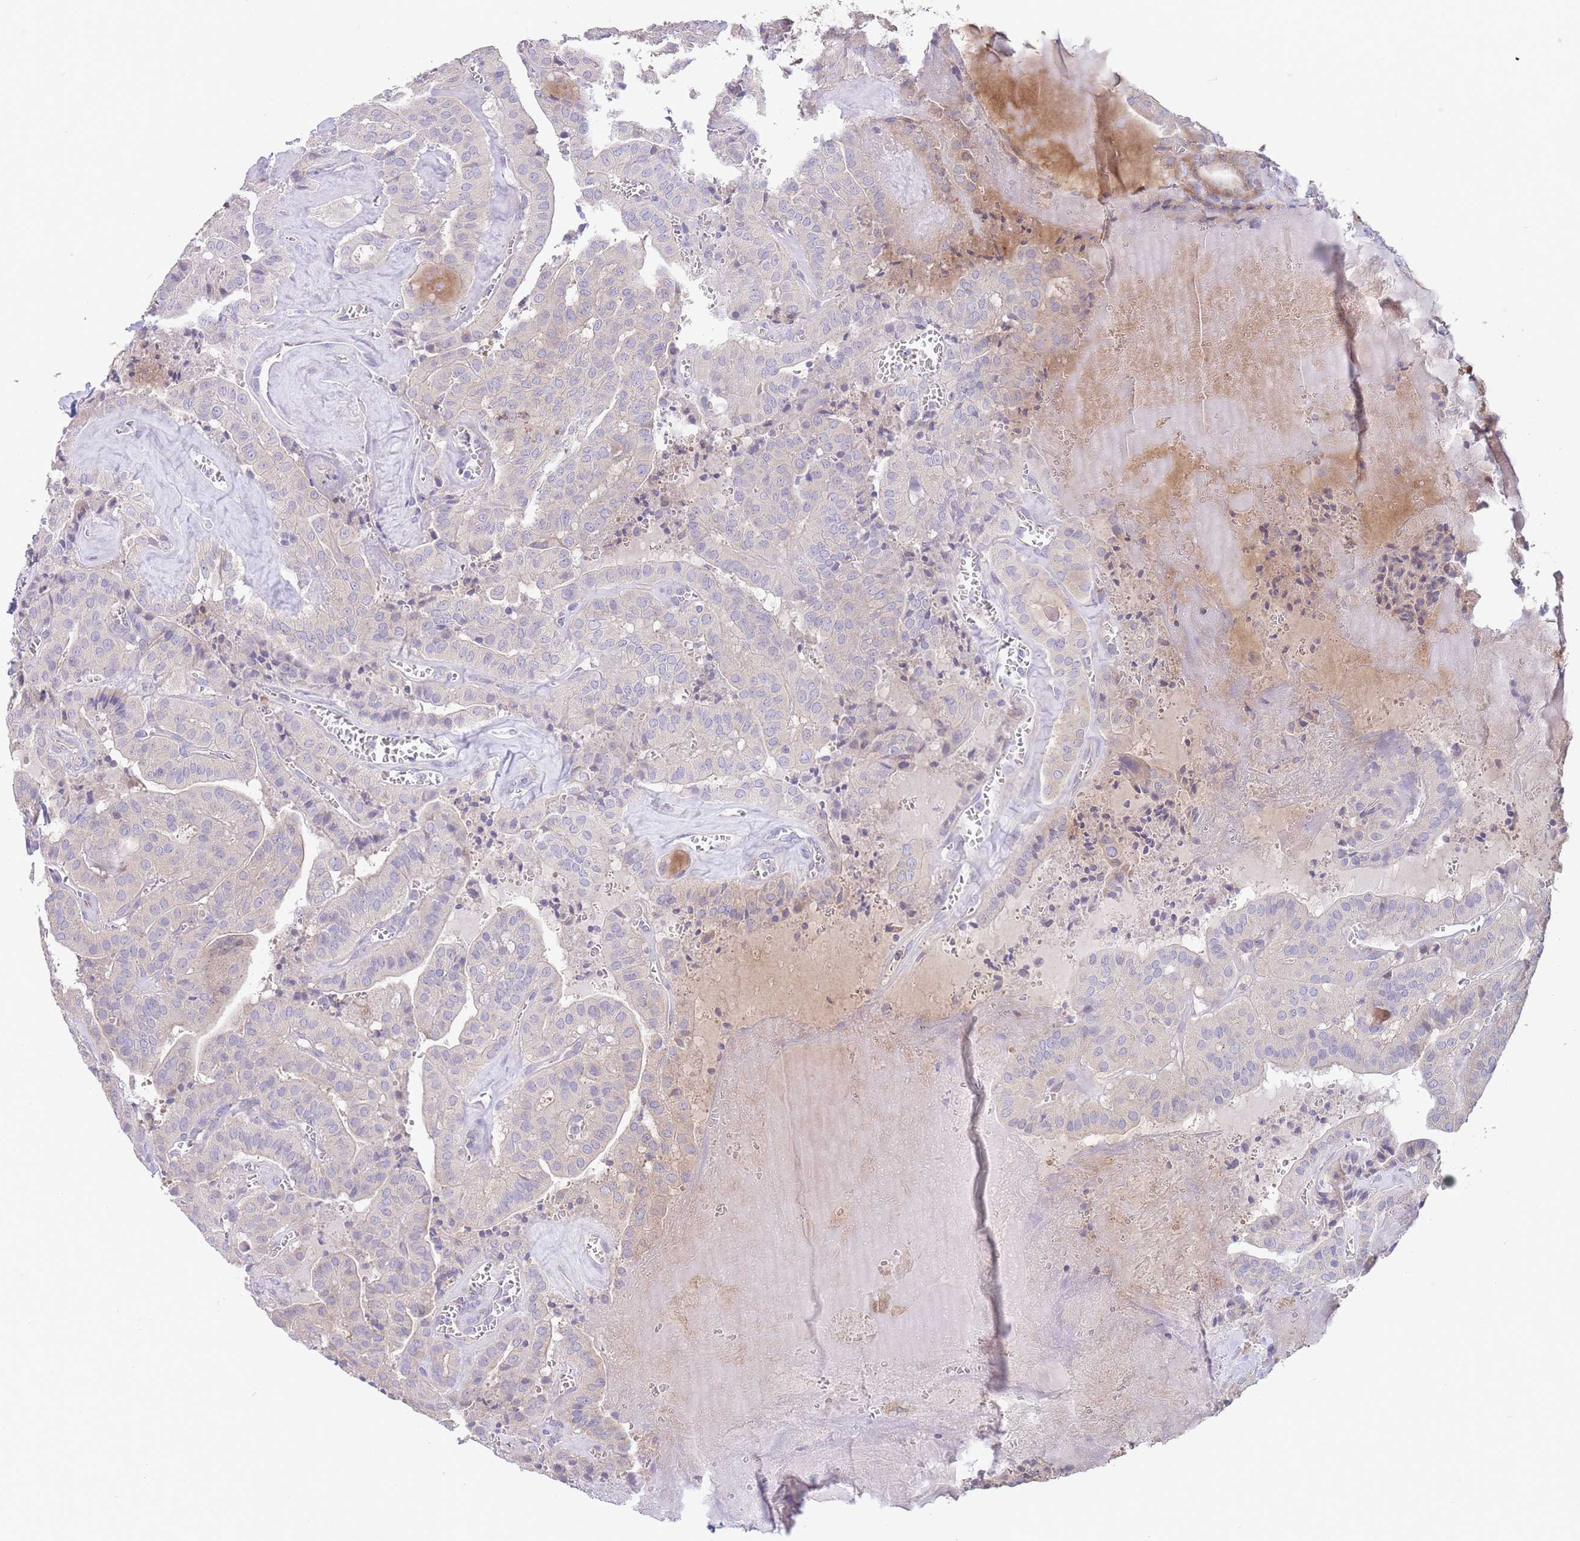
{"staining": {"intensity": "negative", "quantity": "none", "location": "none"}, "tissue": "thyroid cancer", "cell_type": "Tumor cells", "image_type": "cancer", "snomed": [{"axis": "morphology", "description": "Papillary adenocarcinoma, NOS"}, {"axis": "topography", "description": "Thyroid gland"}], "caption": "This is an immunohistochemistry (IHC) histopathology image of human thyroid cancer (papillary adenocarcinoma). There is no positivity in tumor cells.", "gene": "ALS2CL", "patient": {"sex": "male", "age": 52}}